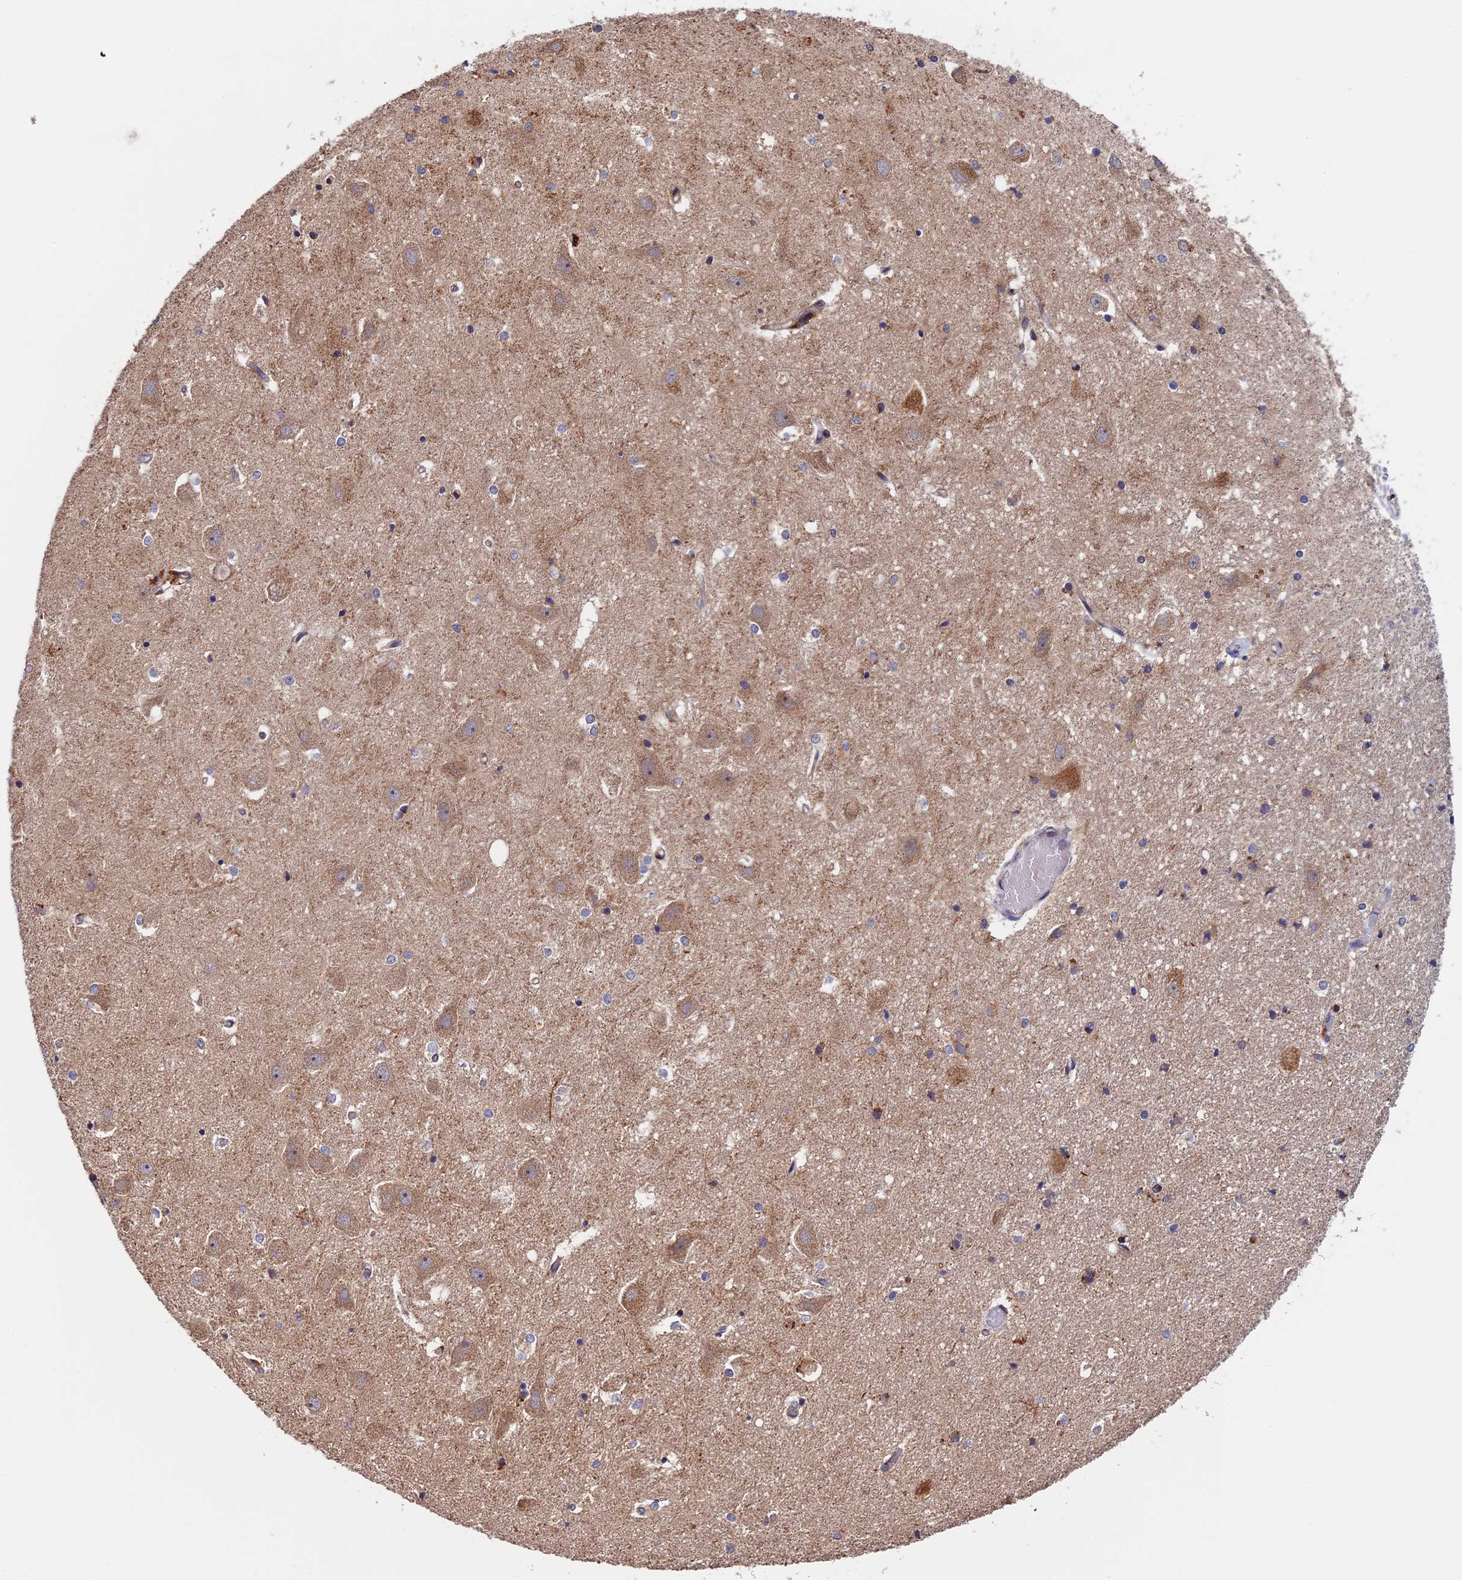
{"staining": {"intensity": "negative", "quantity": "none", "location": "none"}, "tissue": "hippocampus", "cell_type": "Glial cells", "image_type": "normal", "snomed": [{"axis": "morphology", "description": "Normal tissue, NOS"}, {"axis": "topography", "description": "Hippocampus"}], "caption": "Protein analysis of normal hippocampus reveals no significant staining in glial cells.", "gene": "RNF17", "patient": {"sex": "female", "age": 52}}